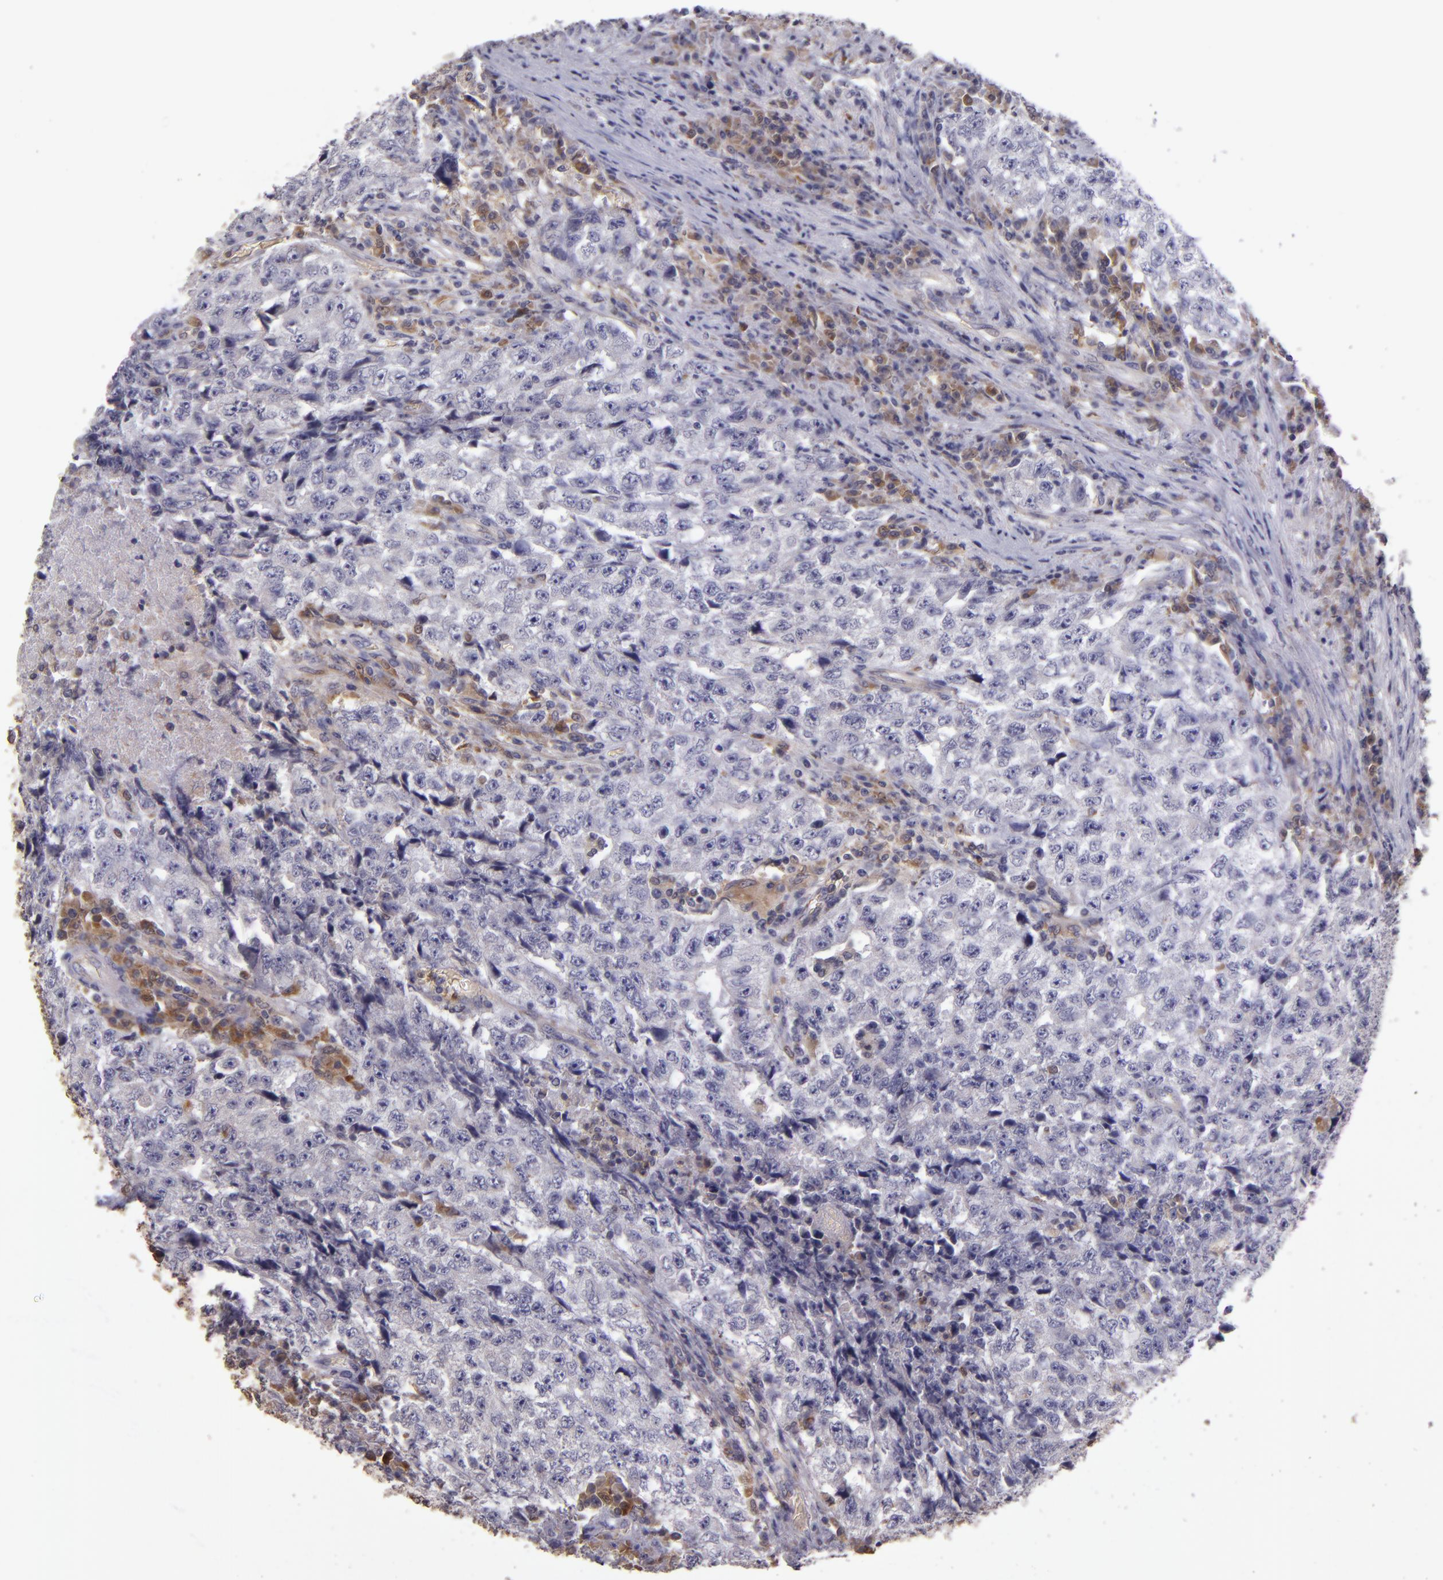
{"staining": {"intensity": "negative", "quantity": "none", "location": "none"}, "tissue": "testis cancer", "cell_type": "Tumor cells", "image_type": "cancer", "snomed": [{"axis": "morphology", "description": "Necrosis, NOS"}, {"axis": "morphology", "description": "Carcinoma, Embryonal, NOS"}, {"axis": "topography", "description": "Testis"}], "caption": "Tumor cells show no significant expression in testis cancer (embryonal carcinoma).", "gene": "FHIT", "patient": {"sex": "male", "age": 19}}